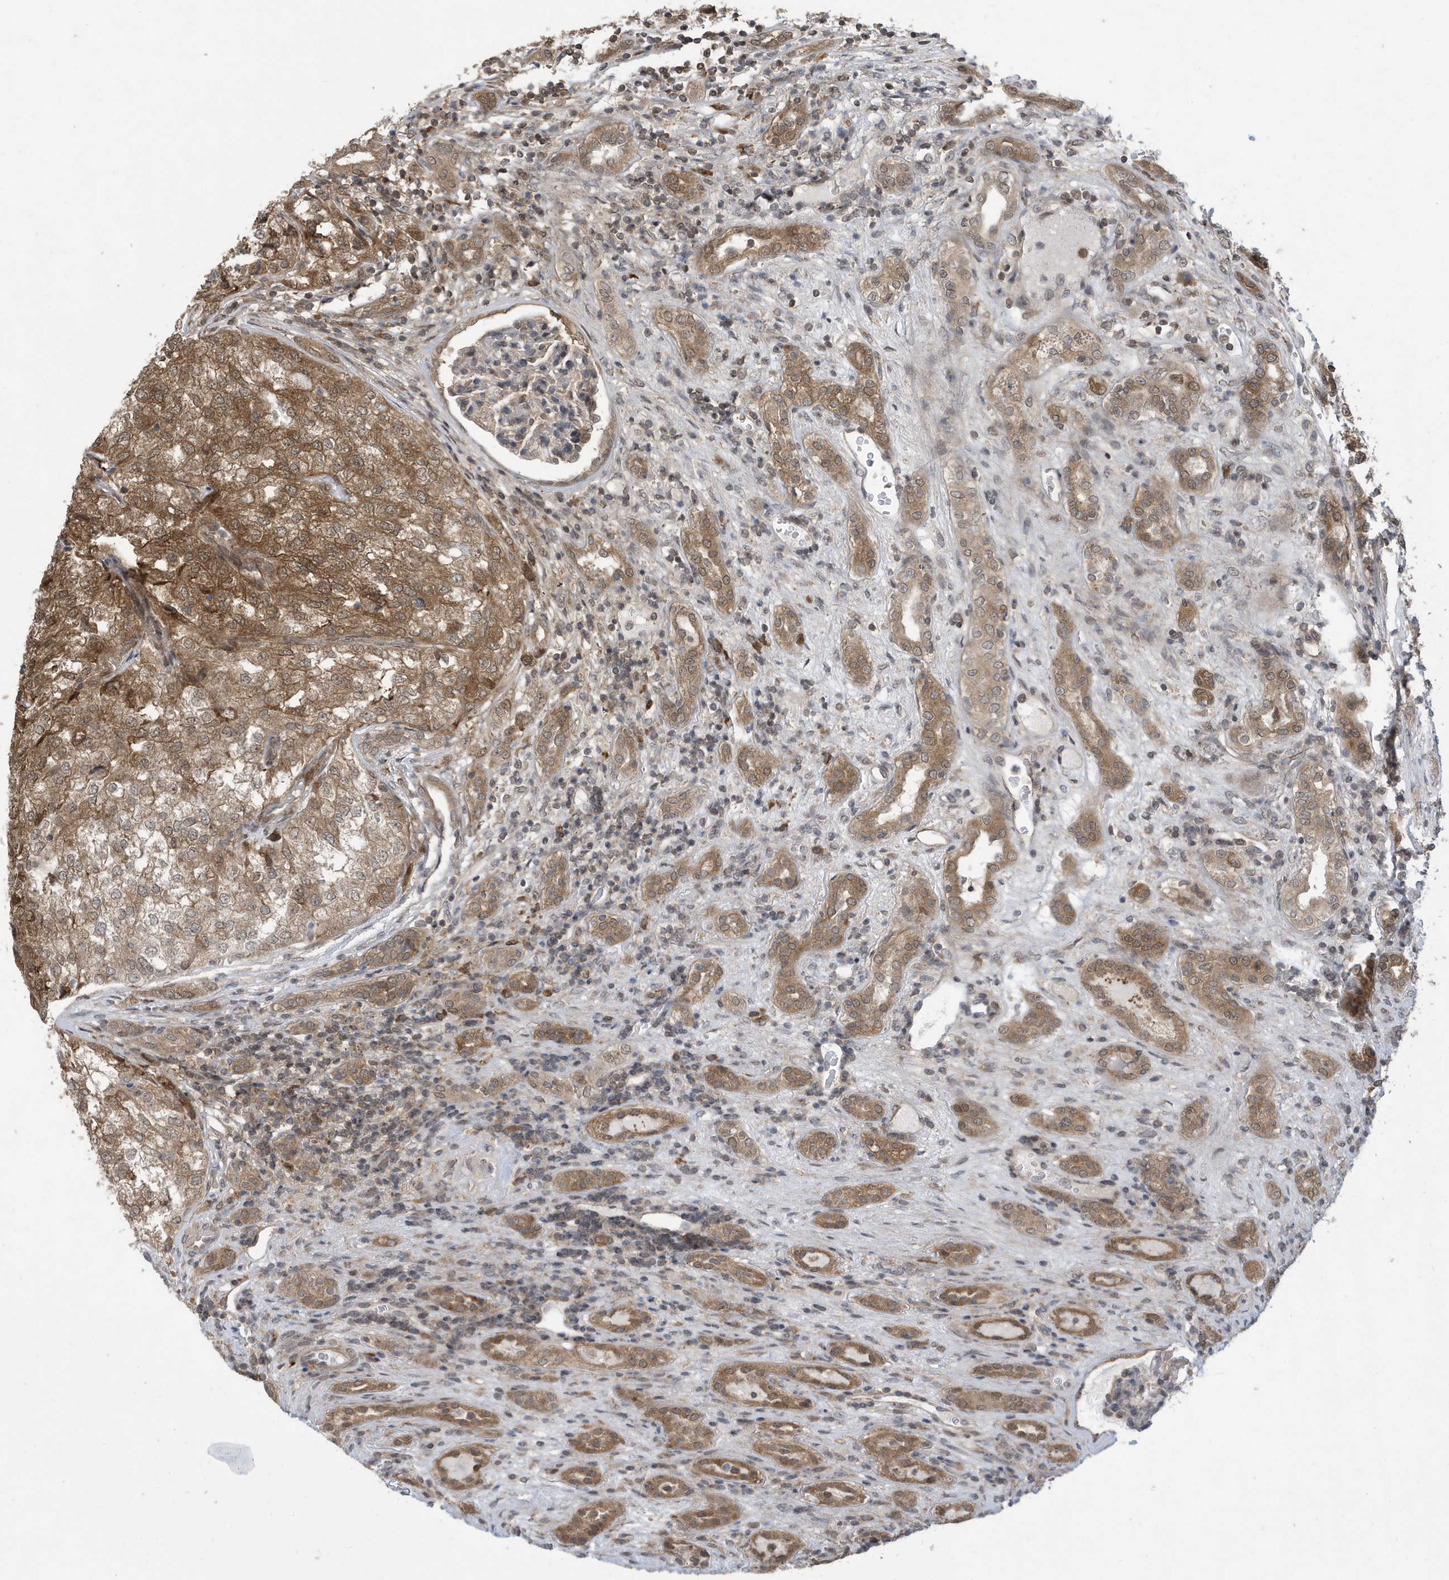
{"staining": {"intensity": "moderate", "quantity": ">75%", "location": "cytoplasmic/membranous,nuclear"}, "tissue": "renal cancer", "cell_type": "Tumor cells", "image_type": "cancer", "snomed": [{"axis": "morphology", "description": "Adenocarcinoma, NOS"}, {"axis": "topography", "description": "Kidney"}], "caption": "Renal cancer stained with DAB (3,3'-diaminobenzidine) immunohistochemistry reveals medium levels of moderate cytoplasmic/membranous and nuclear staining in approximately >75% of tumor cells. (Brightfield microscopy of DAB IHC at high magnification).", "gene": "UBQLN1", "patient": {"sex": "female", "age": 54}}